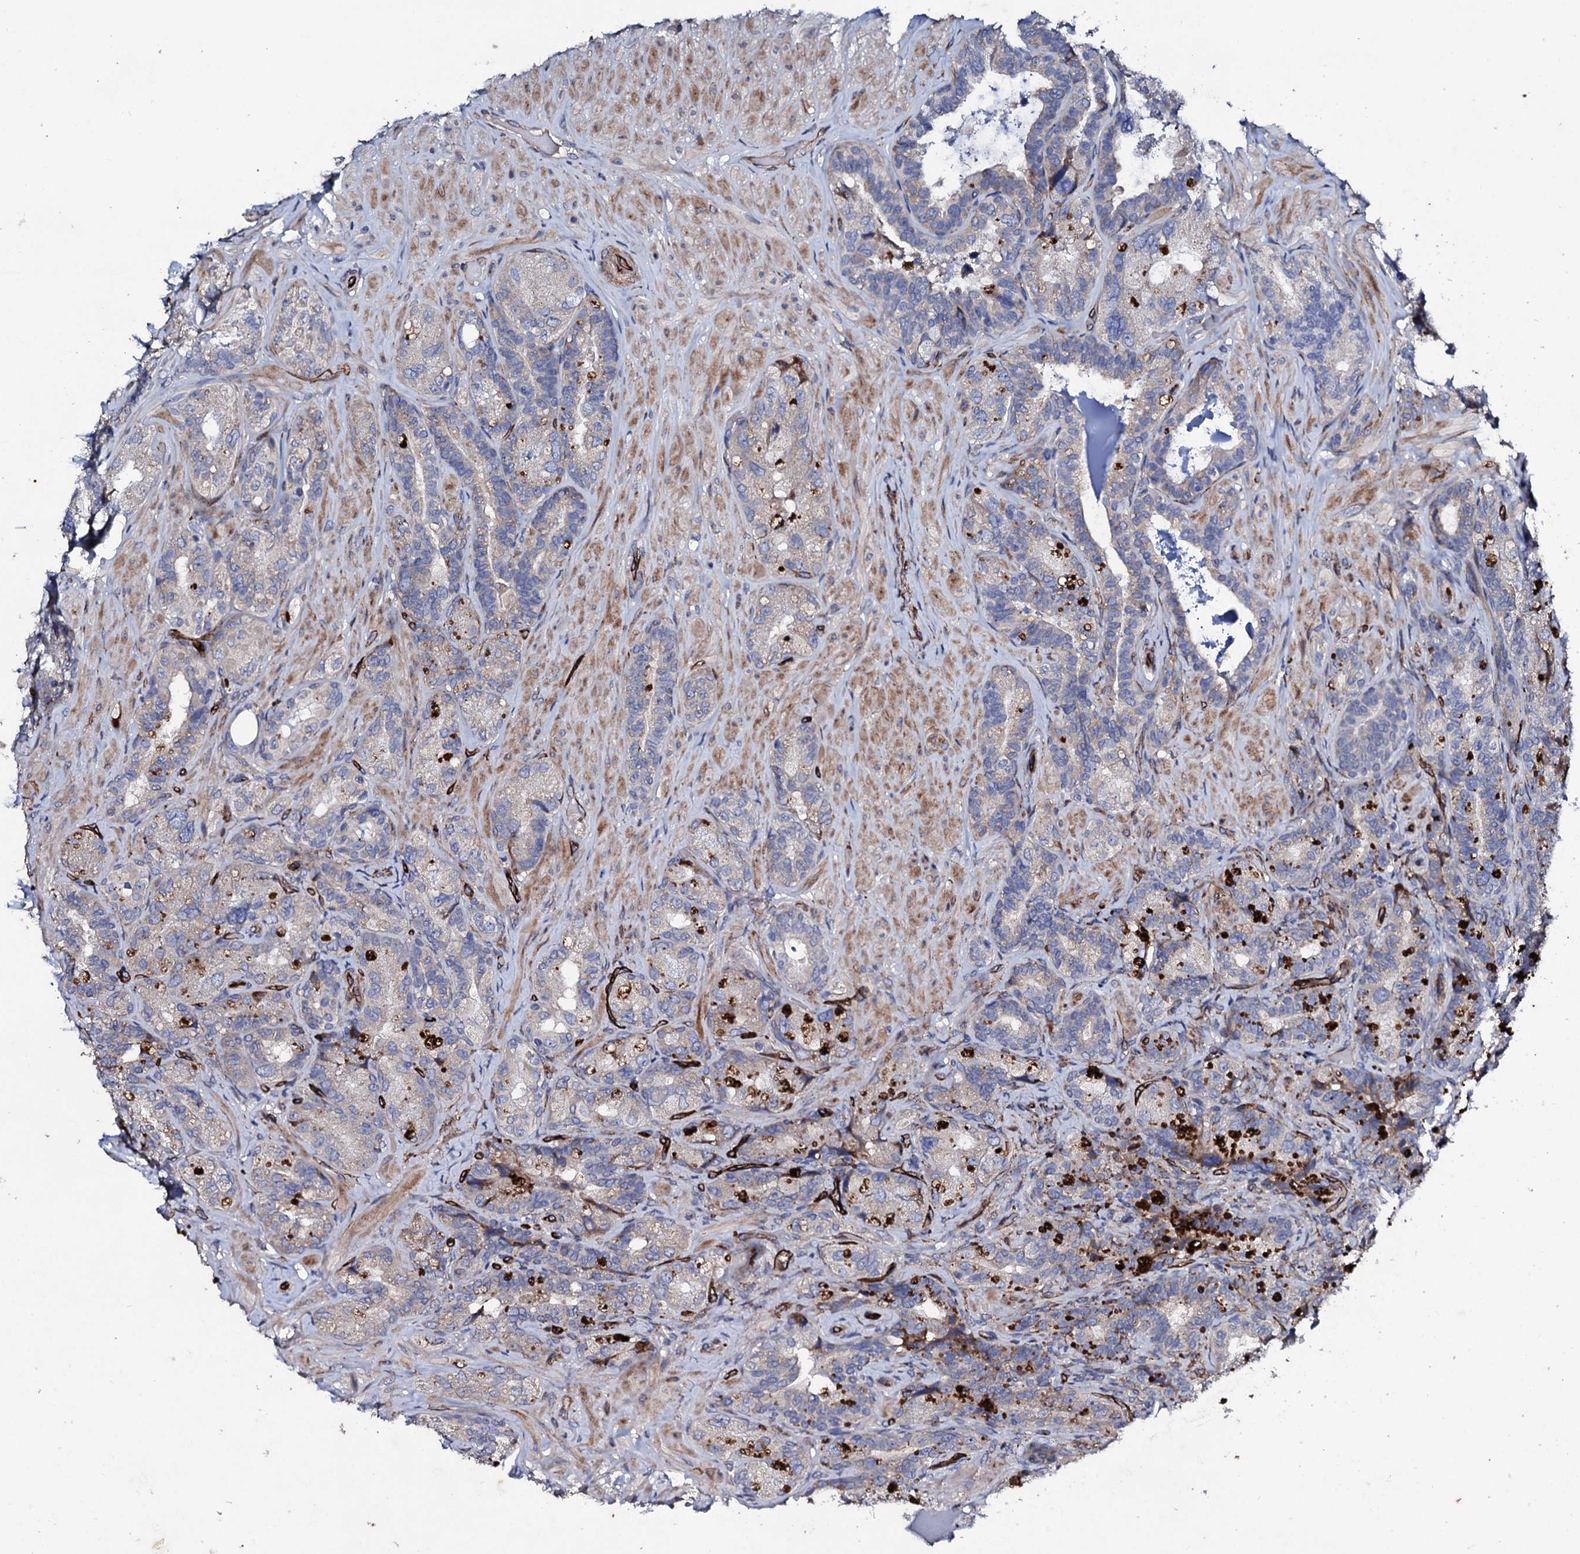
{"staining": {"intensity": "weak", "quantity": "<25%", "location": "cytoplasmic/membranous"}, "tissue": "seminal vesicle", "cell_type": "Glandular cells", "image_type": "normal", "snomed": [{"axis": "morphology", "description": "Normal tissue, NOS"}, {"axis": "topography", "description": "Prostate and seminal vesicle, NOS"}, {"axis": "topography", "description": "Prostate"}, {"axis": "topography", "description": "Seminal veicle"}], "caption": "Immunohistochemistry (IHC) histopathology image of normal human seminal vesicle stained for a protein (brown), which demonstrates no positivity in glandular cells.", "gene": "DBX1", "patient": {"sex": "male", "age": 67}}